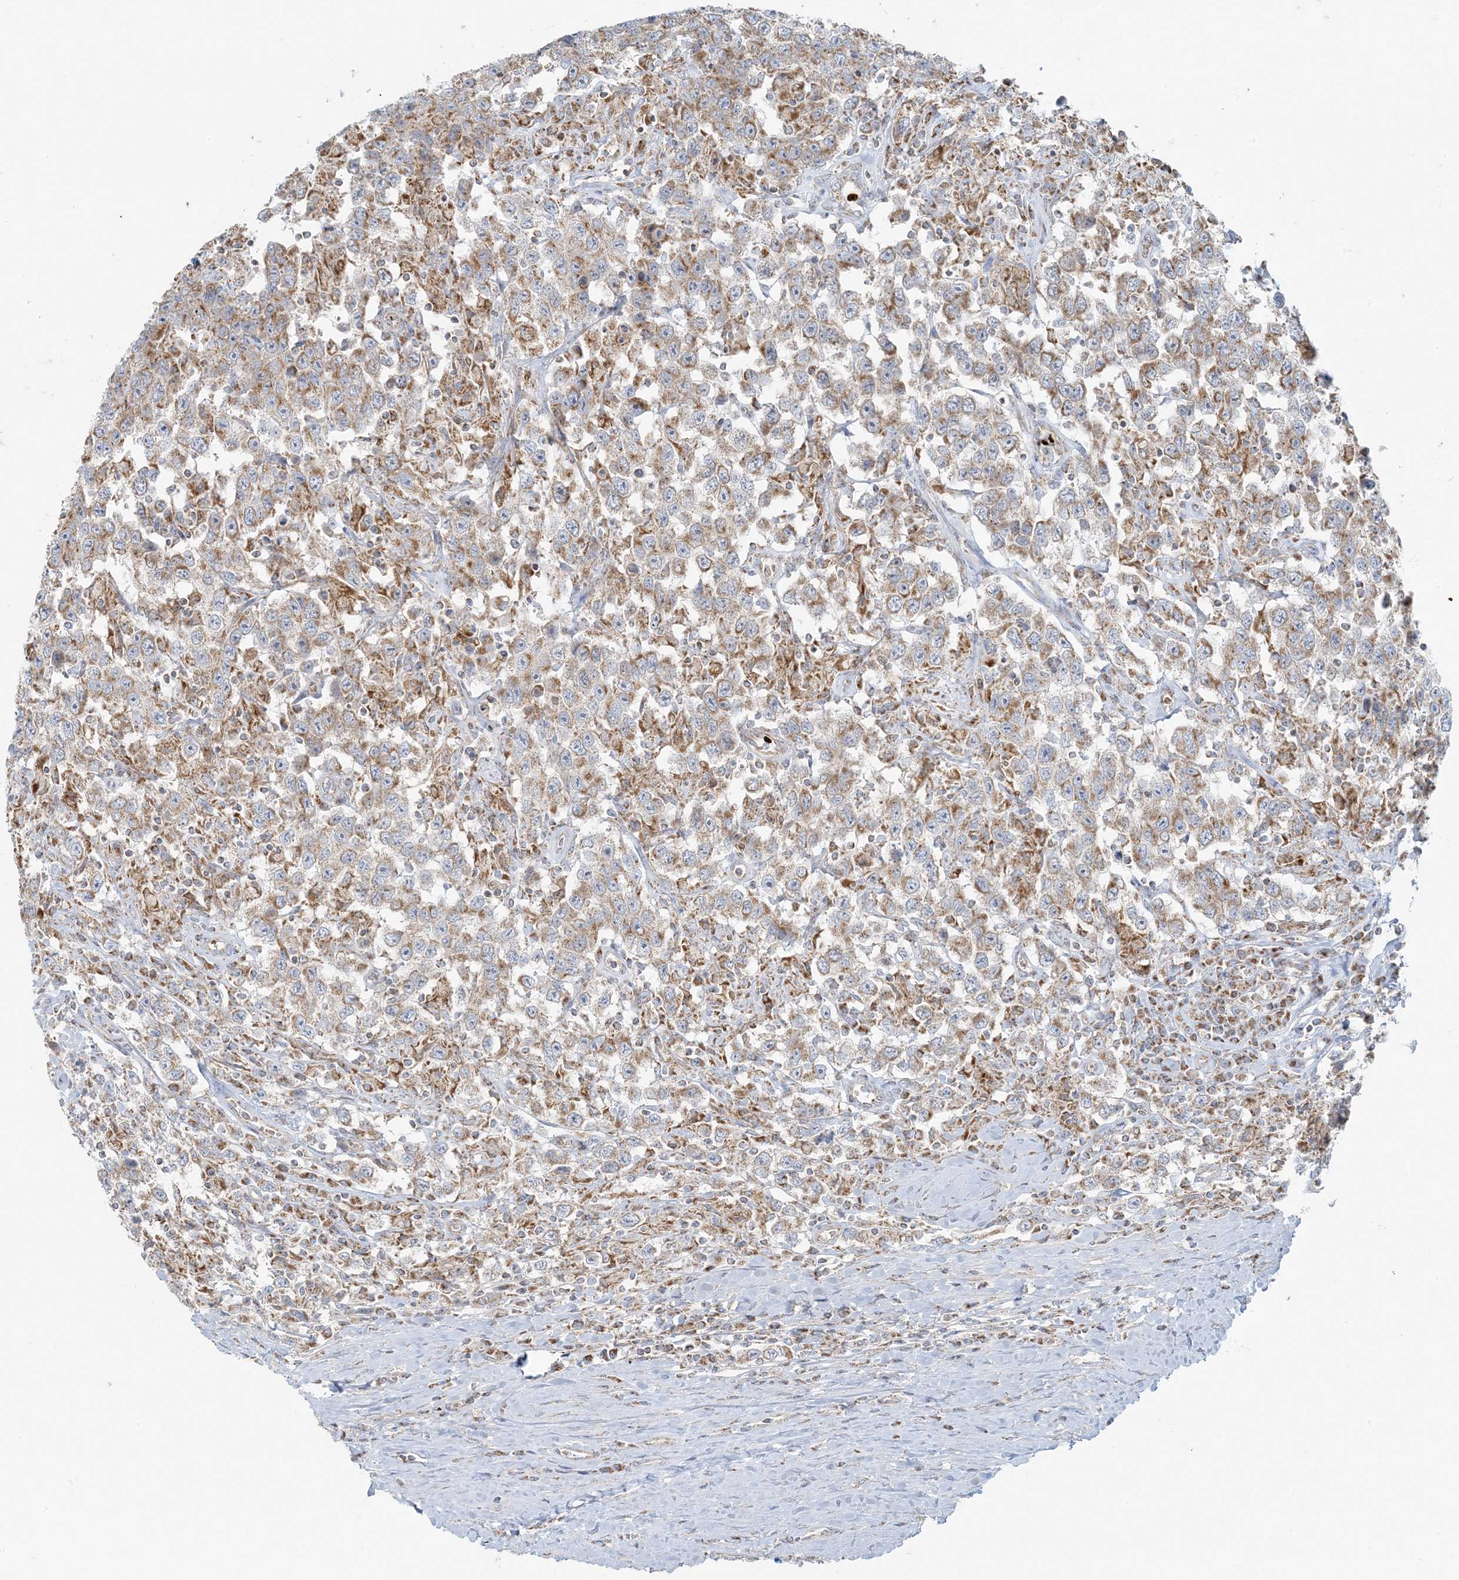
{"staining": {"intensity": "weak", "quantity": ">75%", "location": "cytoplasmic/membranous"}, "tissue": "testis cancer", "cell_type": "Tumor cells", "image_type": "cancer", "snomed": [{"axis": "morphology", "description": "Seminoma, NOS"}, {"axis": "topography", "description": "Testis"}], "caption": "A histopathology image showing weak cytoplasmic/membranous staining in about >75% of tumor cells in testis cancer (seminoma), as visualized by brown immunohistochemical staining.", "gene": "PIK3R4", "patient": {"sex": "male", "age": 41}}